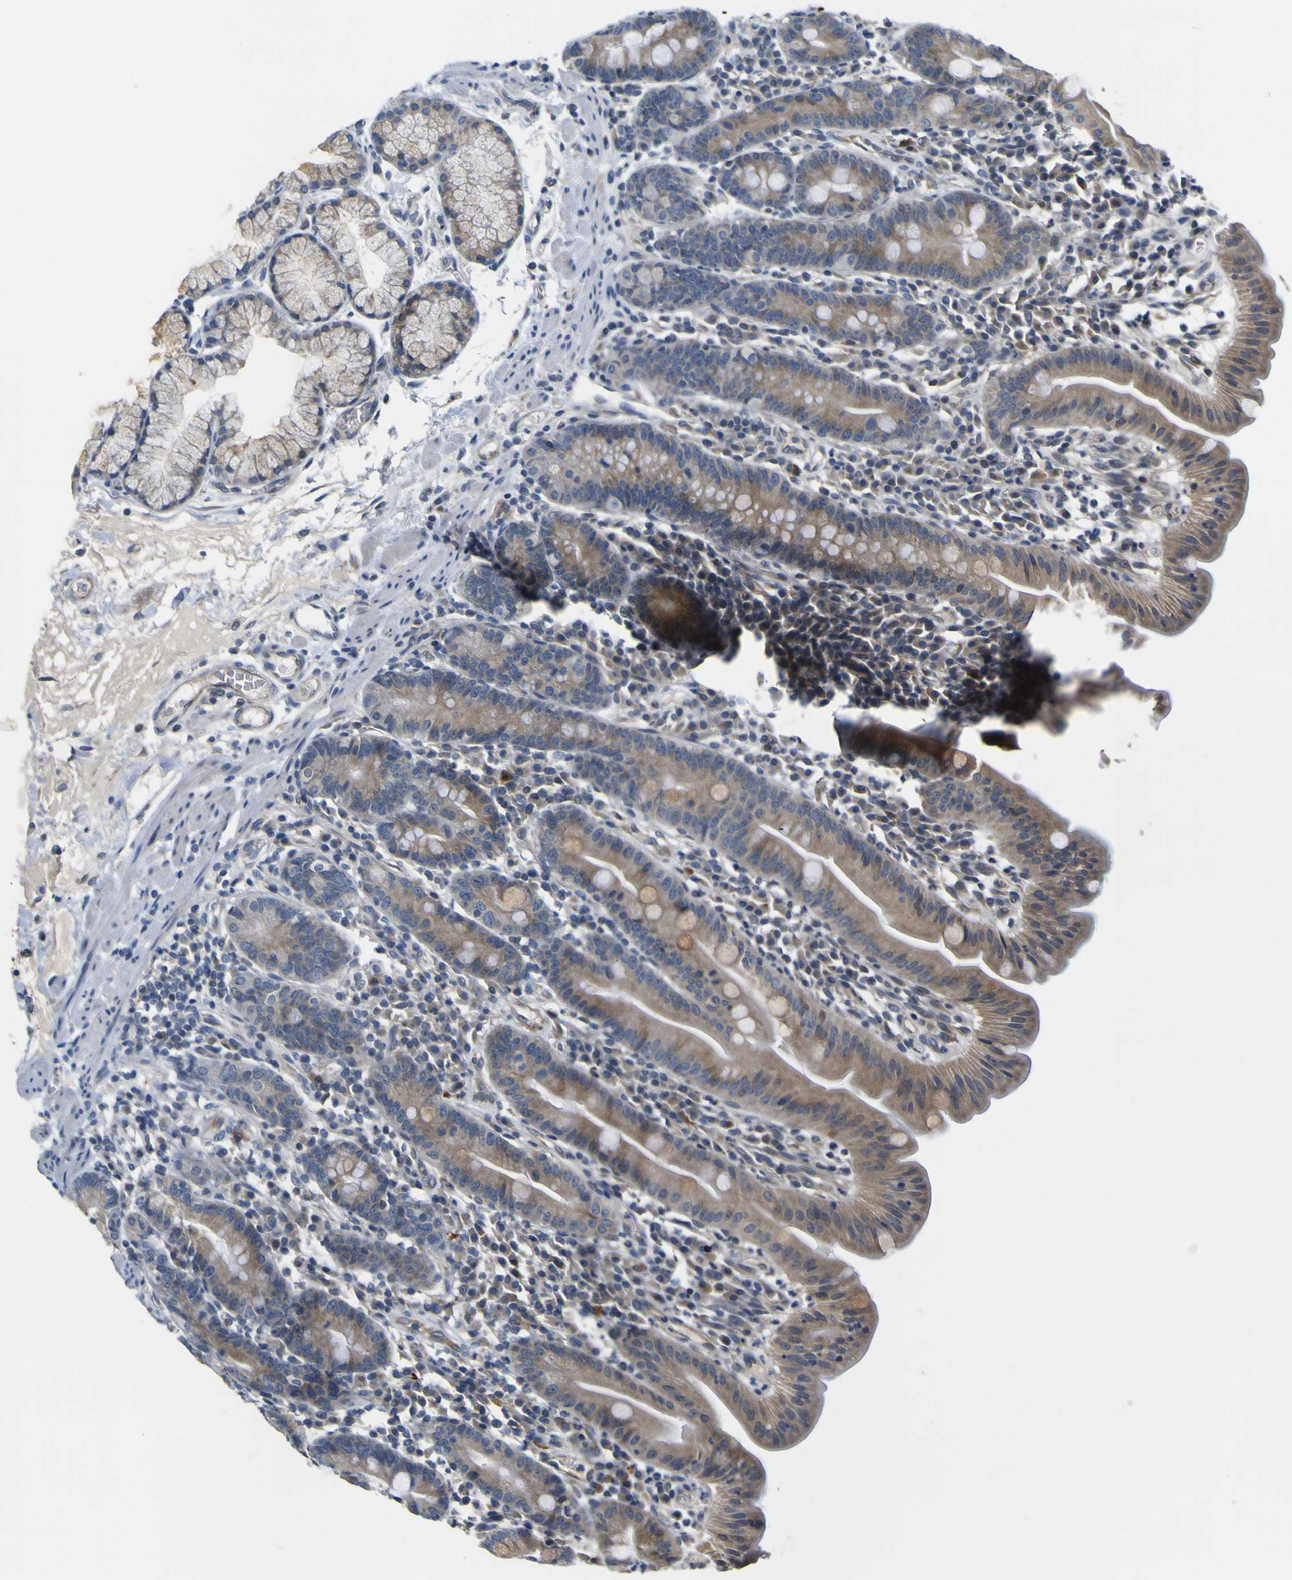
{"staining": {"intensity": "moderate", "quantity": ">75%", "location": "cytoplasmic/membranous"}, "tissue": "duodenum", "cell_type": "Glandular cells", "image_type": "normal", "snomed": [{"axis": "morphology", "description": "Normal tissue, NOS"}, {"axis": "topography", "description": "Duodenum"}], "caption": "This is a histology image of immunohistochemistry staining of normal duodenum, which shows moderate positivity in the cytoplasmic/membranous of glandular cells.", "gene": "LDLR", "patient": {"sex": "male", "age": 50}}